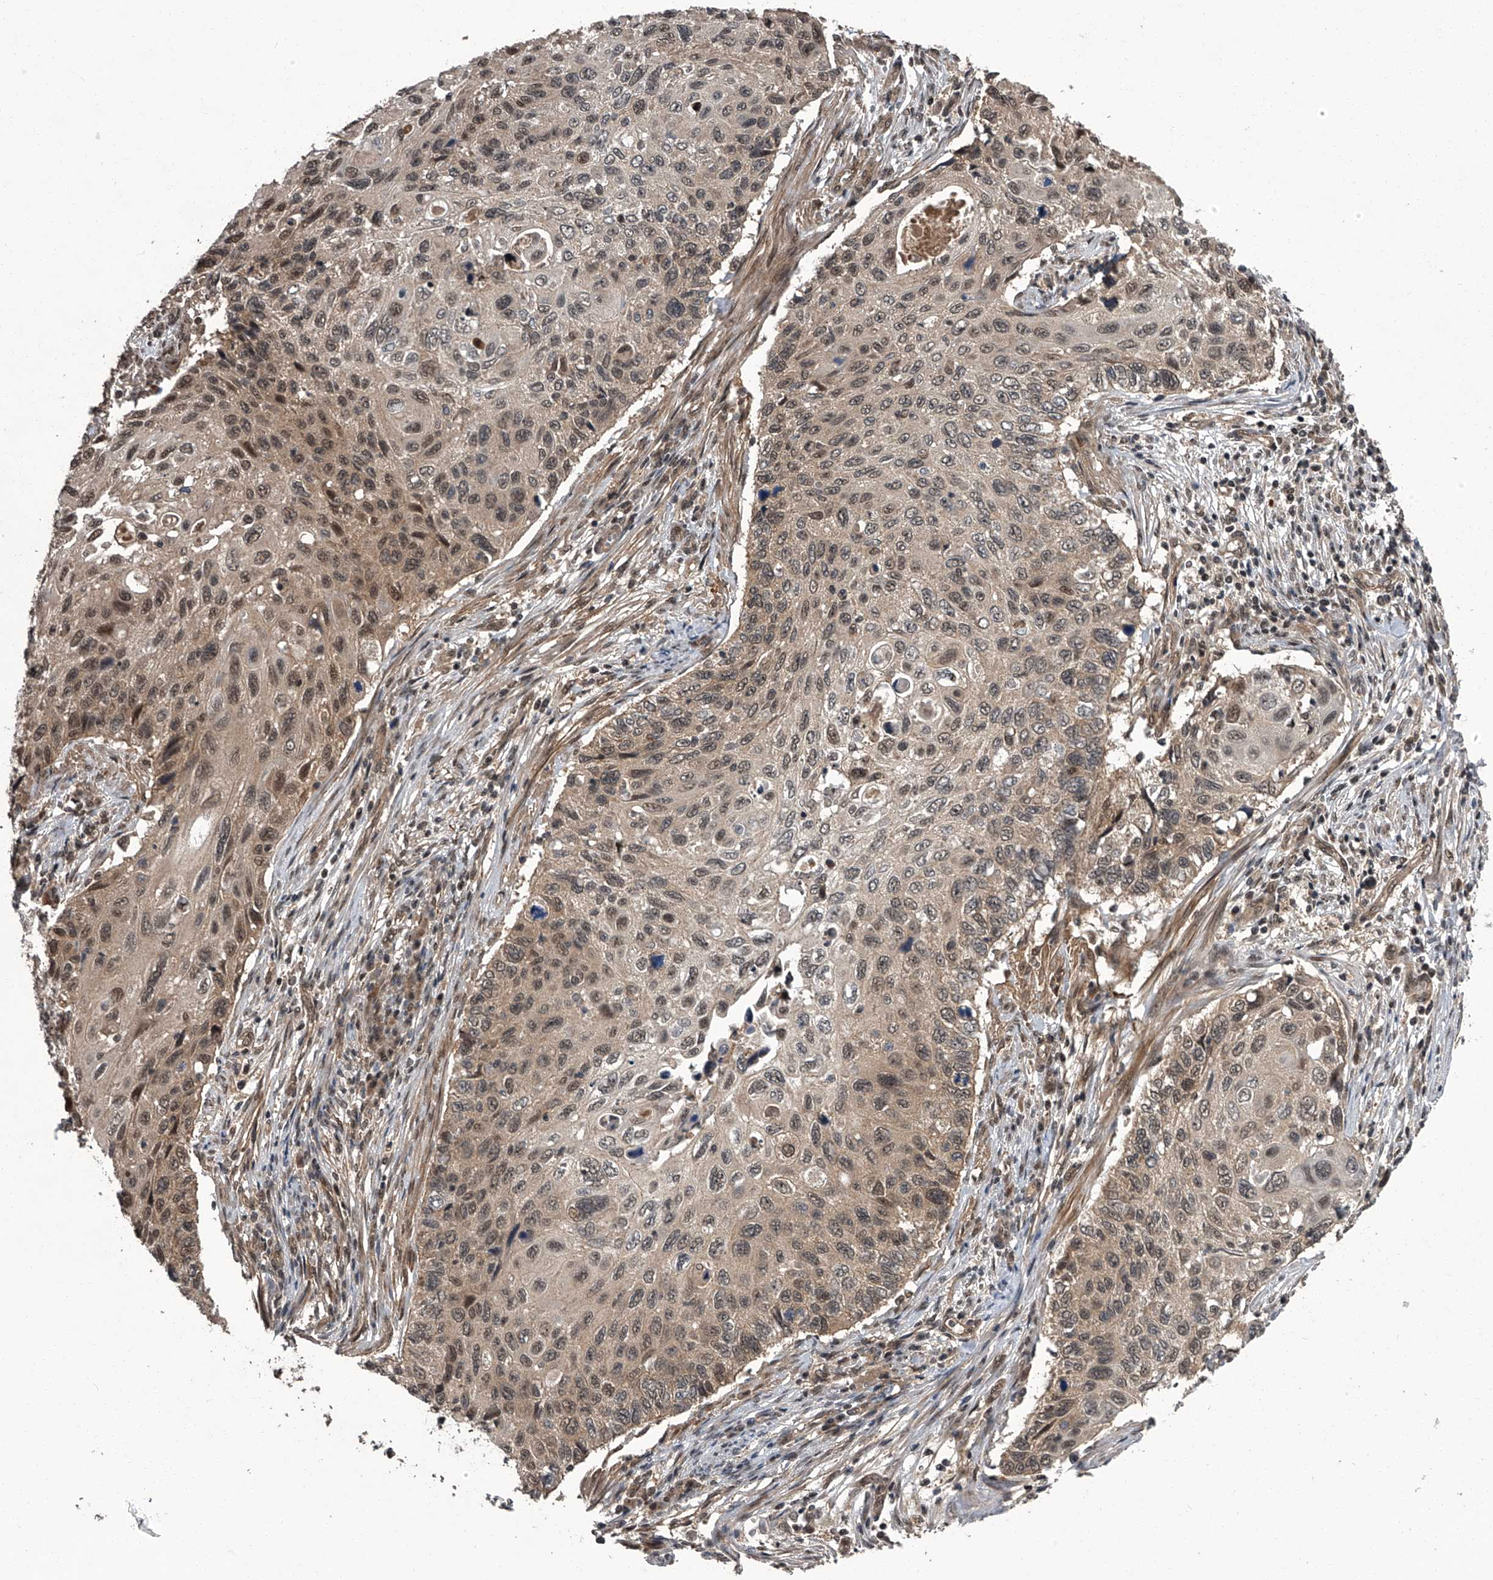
{"staining": {"intensity": "moderate", "quantity": ">75%", "location": "cytoplasmic/membranous,nuclear"}, "tissue": "cervical cancer", "cell_type": "Tumor cells", "image_type": "cancer", "snomed": [{"axis": "morphology", "description": "Squamous cell carcinoma, NOS"}, {"axis": "topography", "description": "Cervix"}], "caption": "An immunohistochemistry (IHC) photomicrograph of neoplastic tissue is shown. Protein staining in brown highlights moderate cytoplasmic/membranous and nuclear positivity in cervical squamous cell carcinoma within tumor cells.", "gene": "SLC12A8", "patient": {"sex": "female", "age": 70}}